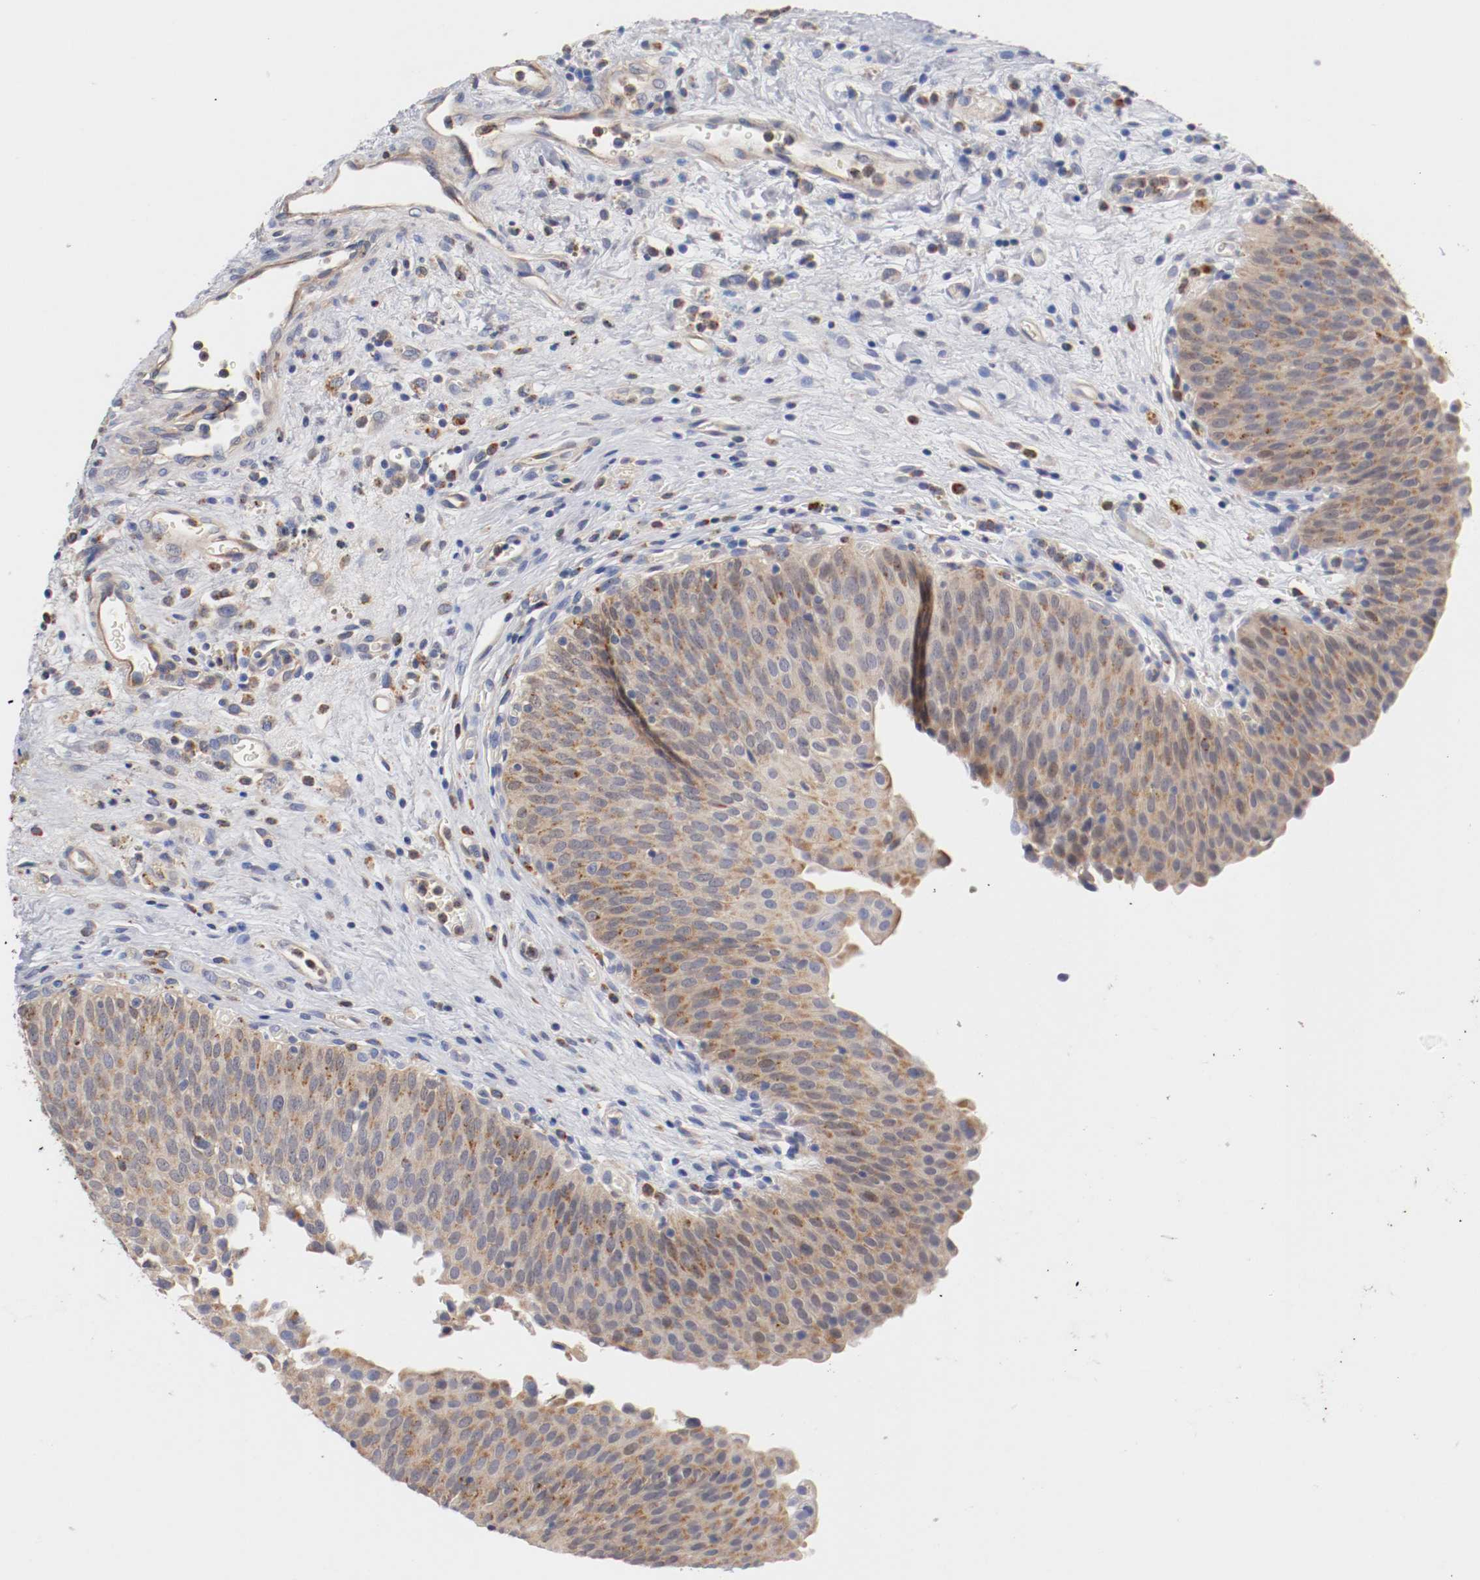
{"staining": {"intensity": "moderate", "quantity": ">75%", "location": "cytoplasmic/membranous"}, "tissue": "urinary bladder", "cell_type": "Urothelial cells", "image_type": "normal", "snomed": [{"axis": "morphology", "description": "Normal tissue, NOS"}, {"axis": "morphology", "description": "Dysplasia, NOS"}, {"axis": "topography", "description": "Urinary bladder"}], "caption": "Normal urinary bladder reveals moderate cytoplasmic/membranous staining in approximately >75% of urothelial cells, visualized by immunohistochemistry.", "gene": "SEMA5A", "patient": {"sex": "male", "age": 35}}